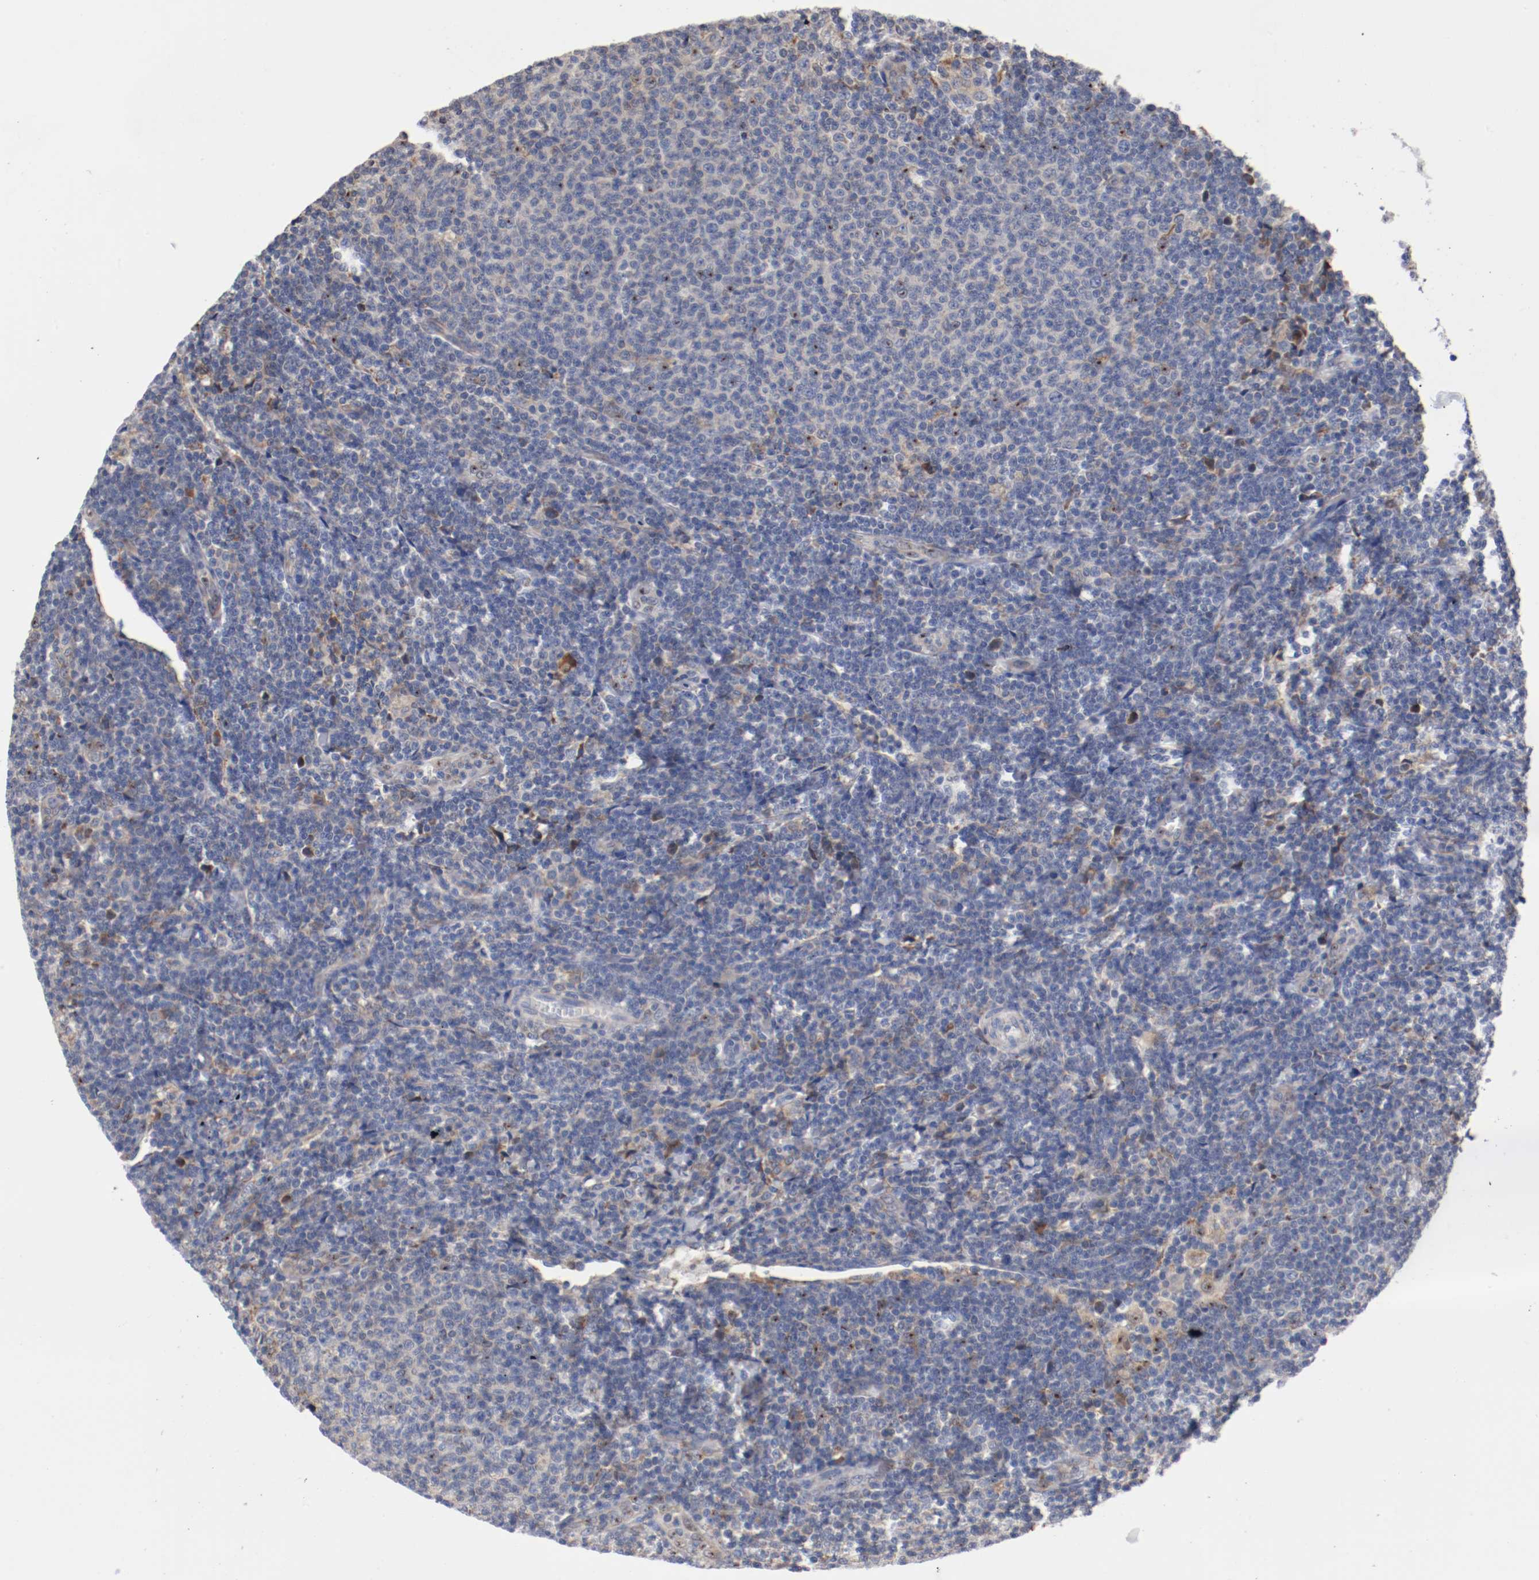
{"staining": {"intensity": "negative", "quantity": "none", "location": "none"}, "tissue": "lymphoma", "cell_type": "Tumor cells", "image_type": "cancer", "snomed": [{"axis": "morphology", "description": "Malignant lymphoma, non-Hodgkin's type, Low grade"}, {"axis": "topography", "description": "Lymph node"}], "caption": "There is no significant expression in tumor cells of malignant lymphoma, non-Hodgkin's type (low-grade).", "gene": "TNFSF13", "patient": {"sex": "male", "age": 66}}